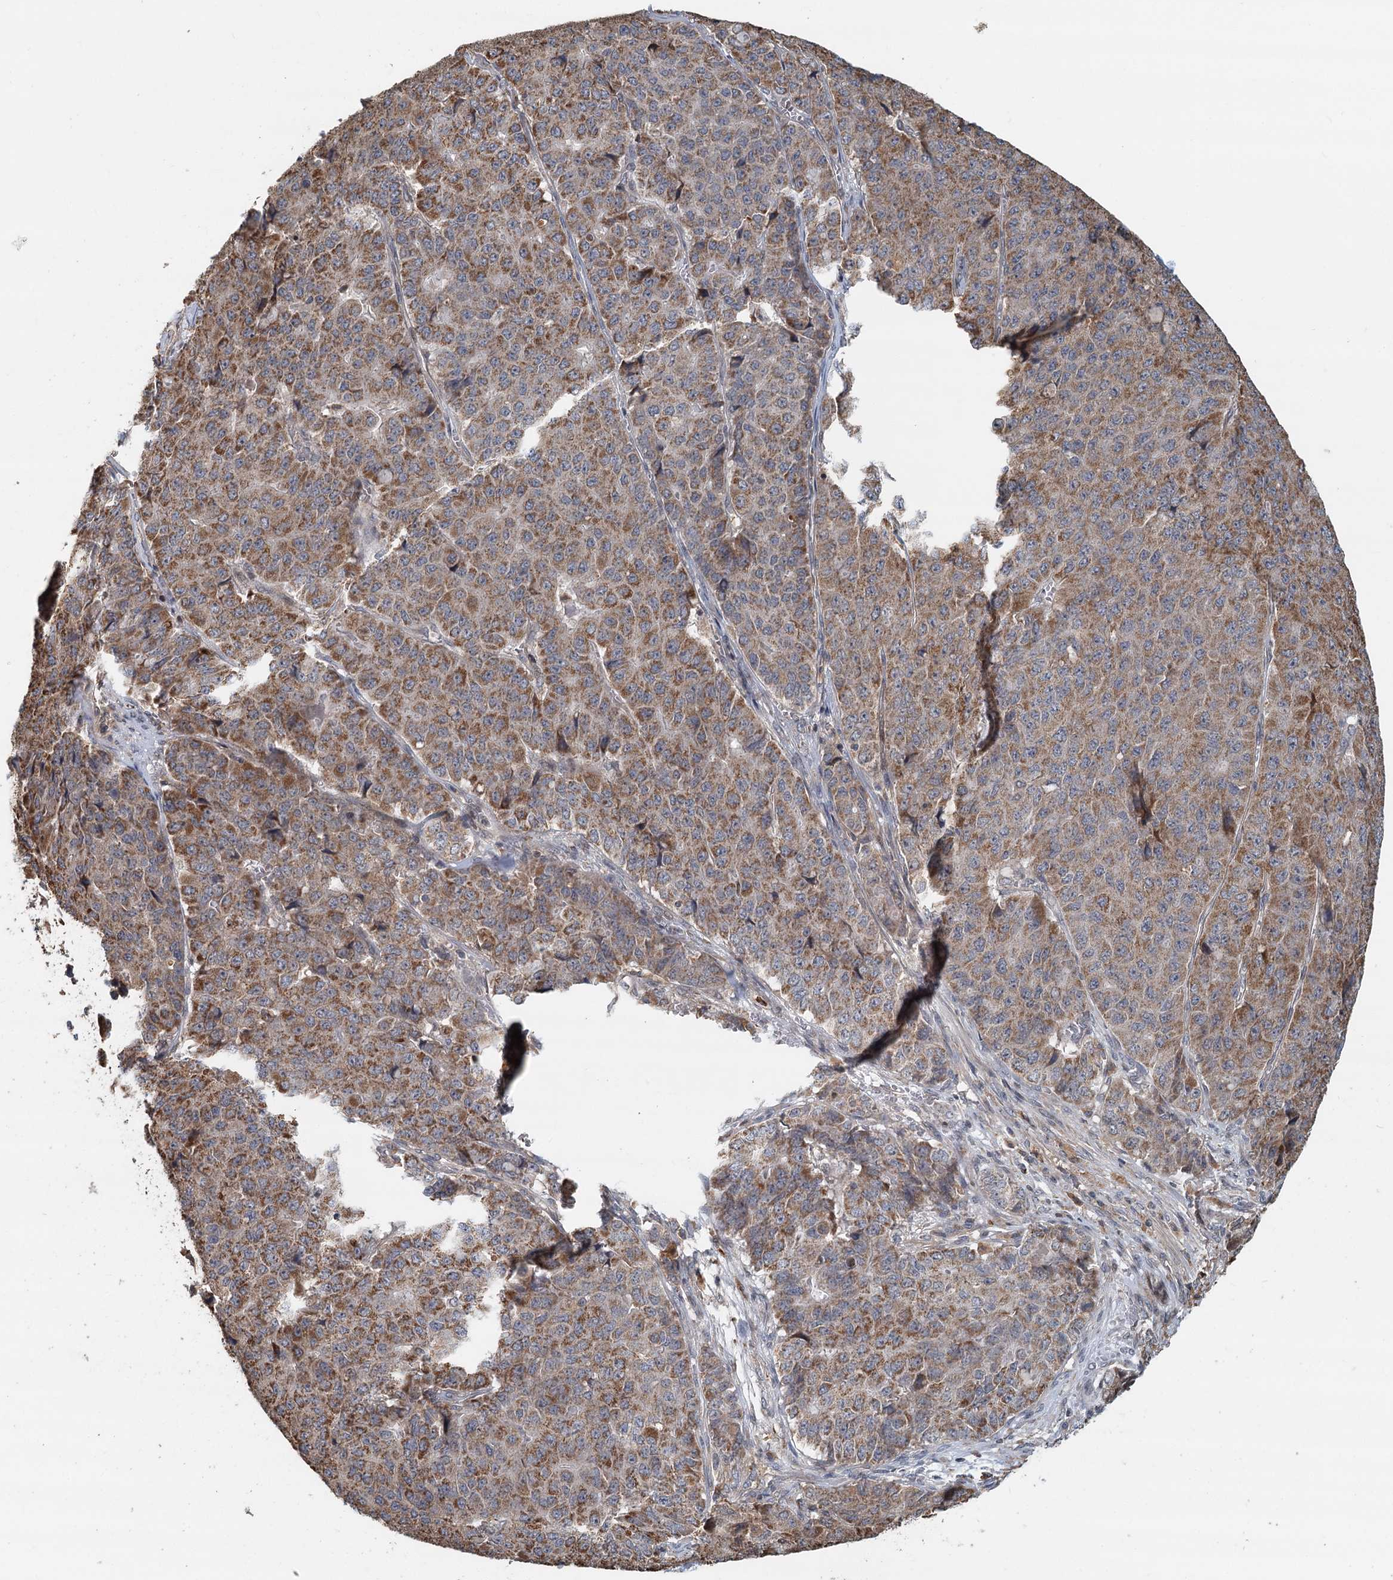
{"staining": {"intensity": "moderate", "quantity": ">75%", "location": "cytoplasmic/membranous"}, "tissue": "pancreatic cancer", "cell_type": "Tumor cells", "image_type": "cancer", "snomed": [{"axis": "morphology", "description": "Adenocarcinoma, NOS"}, {"axis": "topography", "description": "Pancreas"}], "caption": "This micrograph demonstrates adenocarcinoma (pancreatic) stained with immunohistochemistry to label a protein in brown. The cytoplasmic/membranous of tumor cells show moderate positivity for the protein. Nuclei are counter-stained blue.", "gene": "RNF111", "patient": {"sex": "male", "age": 50}}